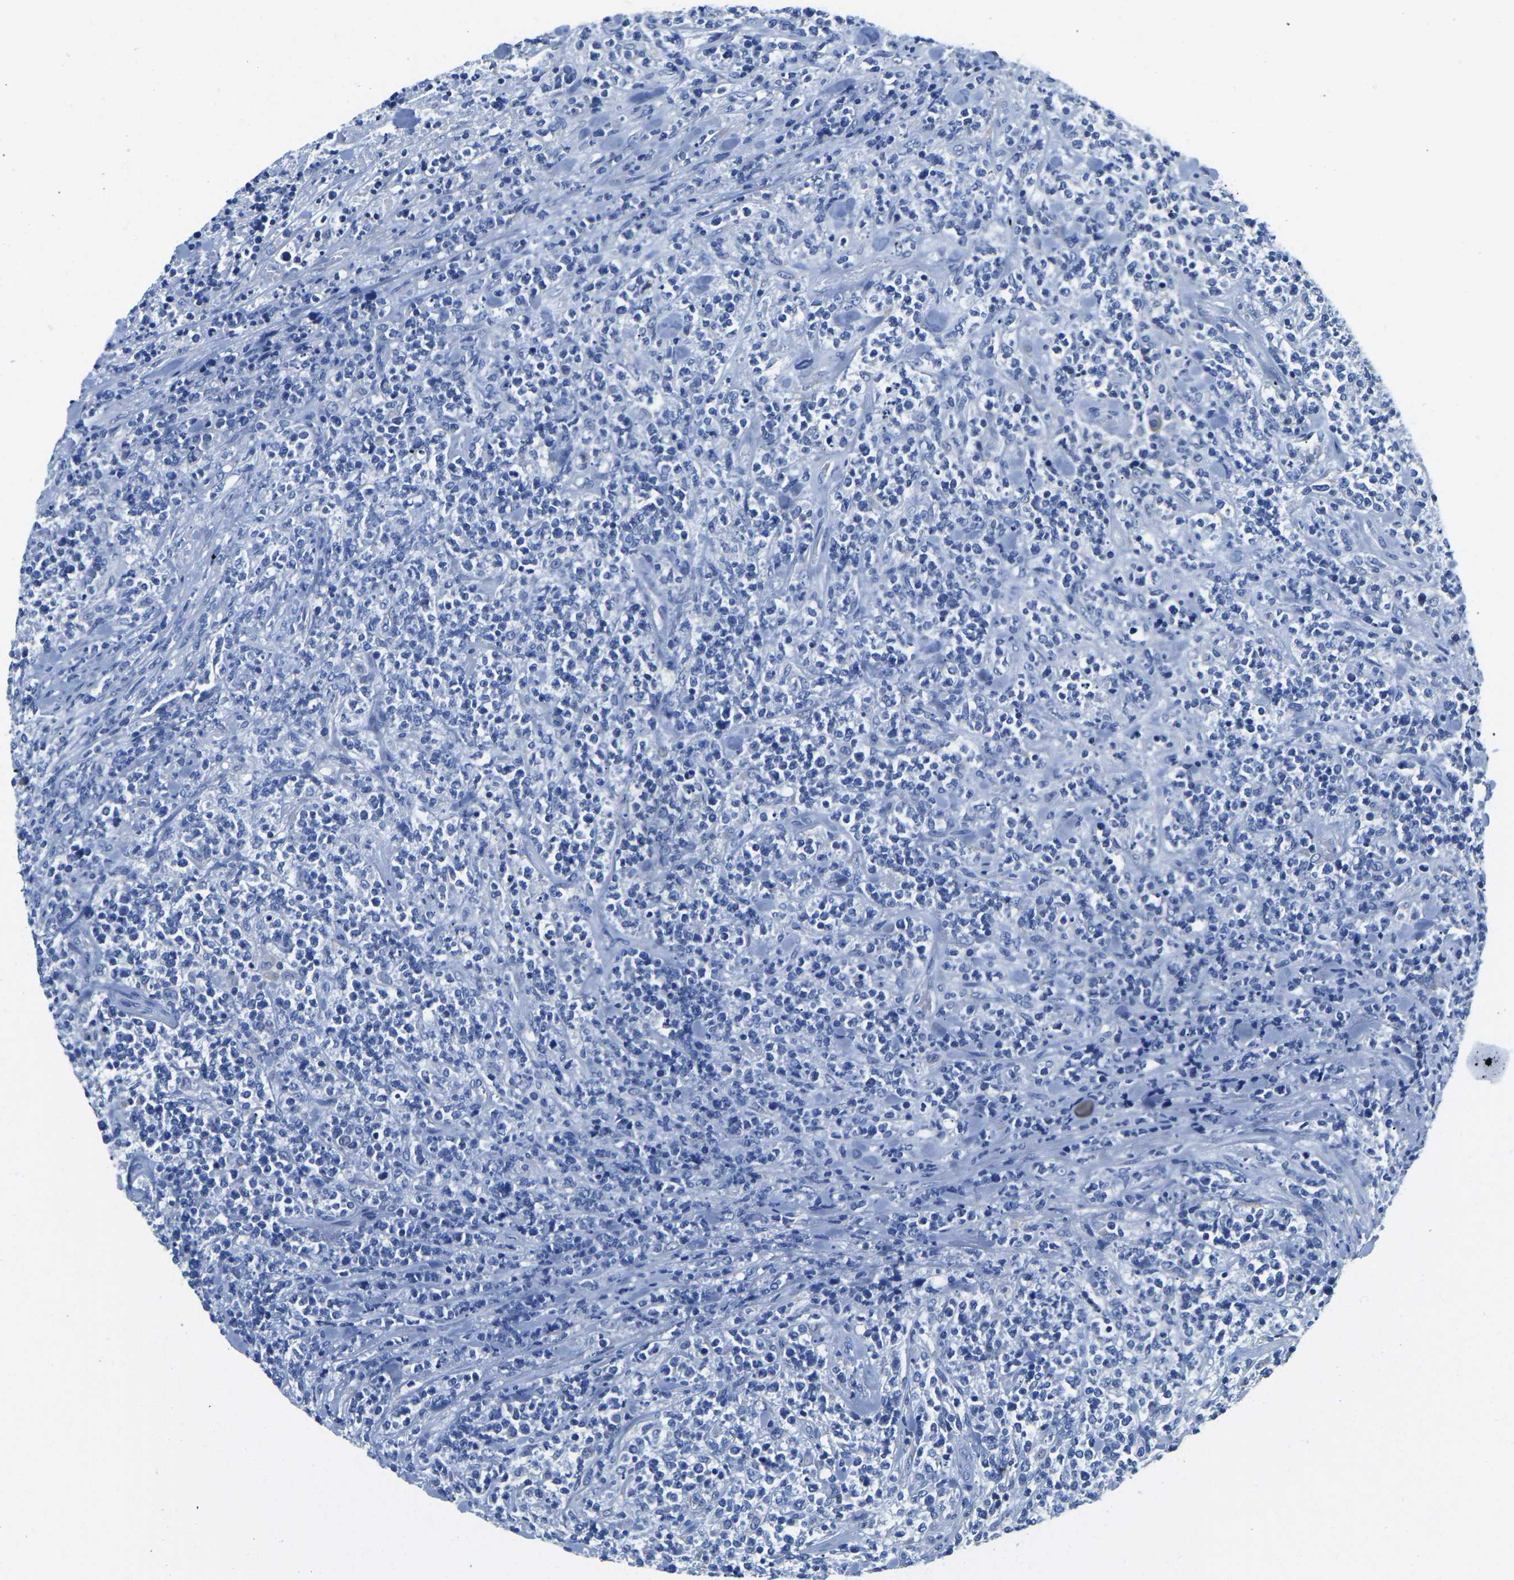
{"staining": {"intensity": "negative", "quantity": "none", "location": "none"}, "tissue": "lymphoma", "cell_type": "Tumor cells", "image_type": "cancer", "snomed": [{"axis": "morphology", "description": "Malignant lymphoma, non-Hodgkin's type, High grade"}, {"axis": "topography", "description": "Soft tissue"}], "caption": "Lymphoma stained for a protein using IHC exhibits no expression tumor cells.", "gene": "ZDHHC13", "patient": {"sex": "male", "age": 18}}